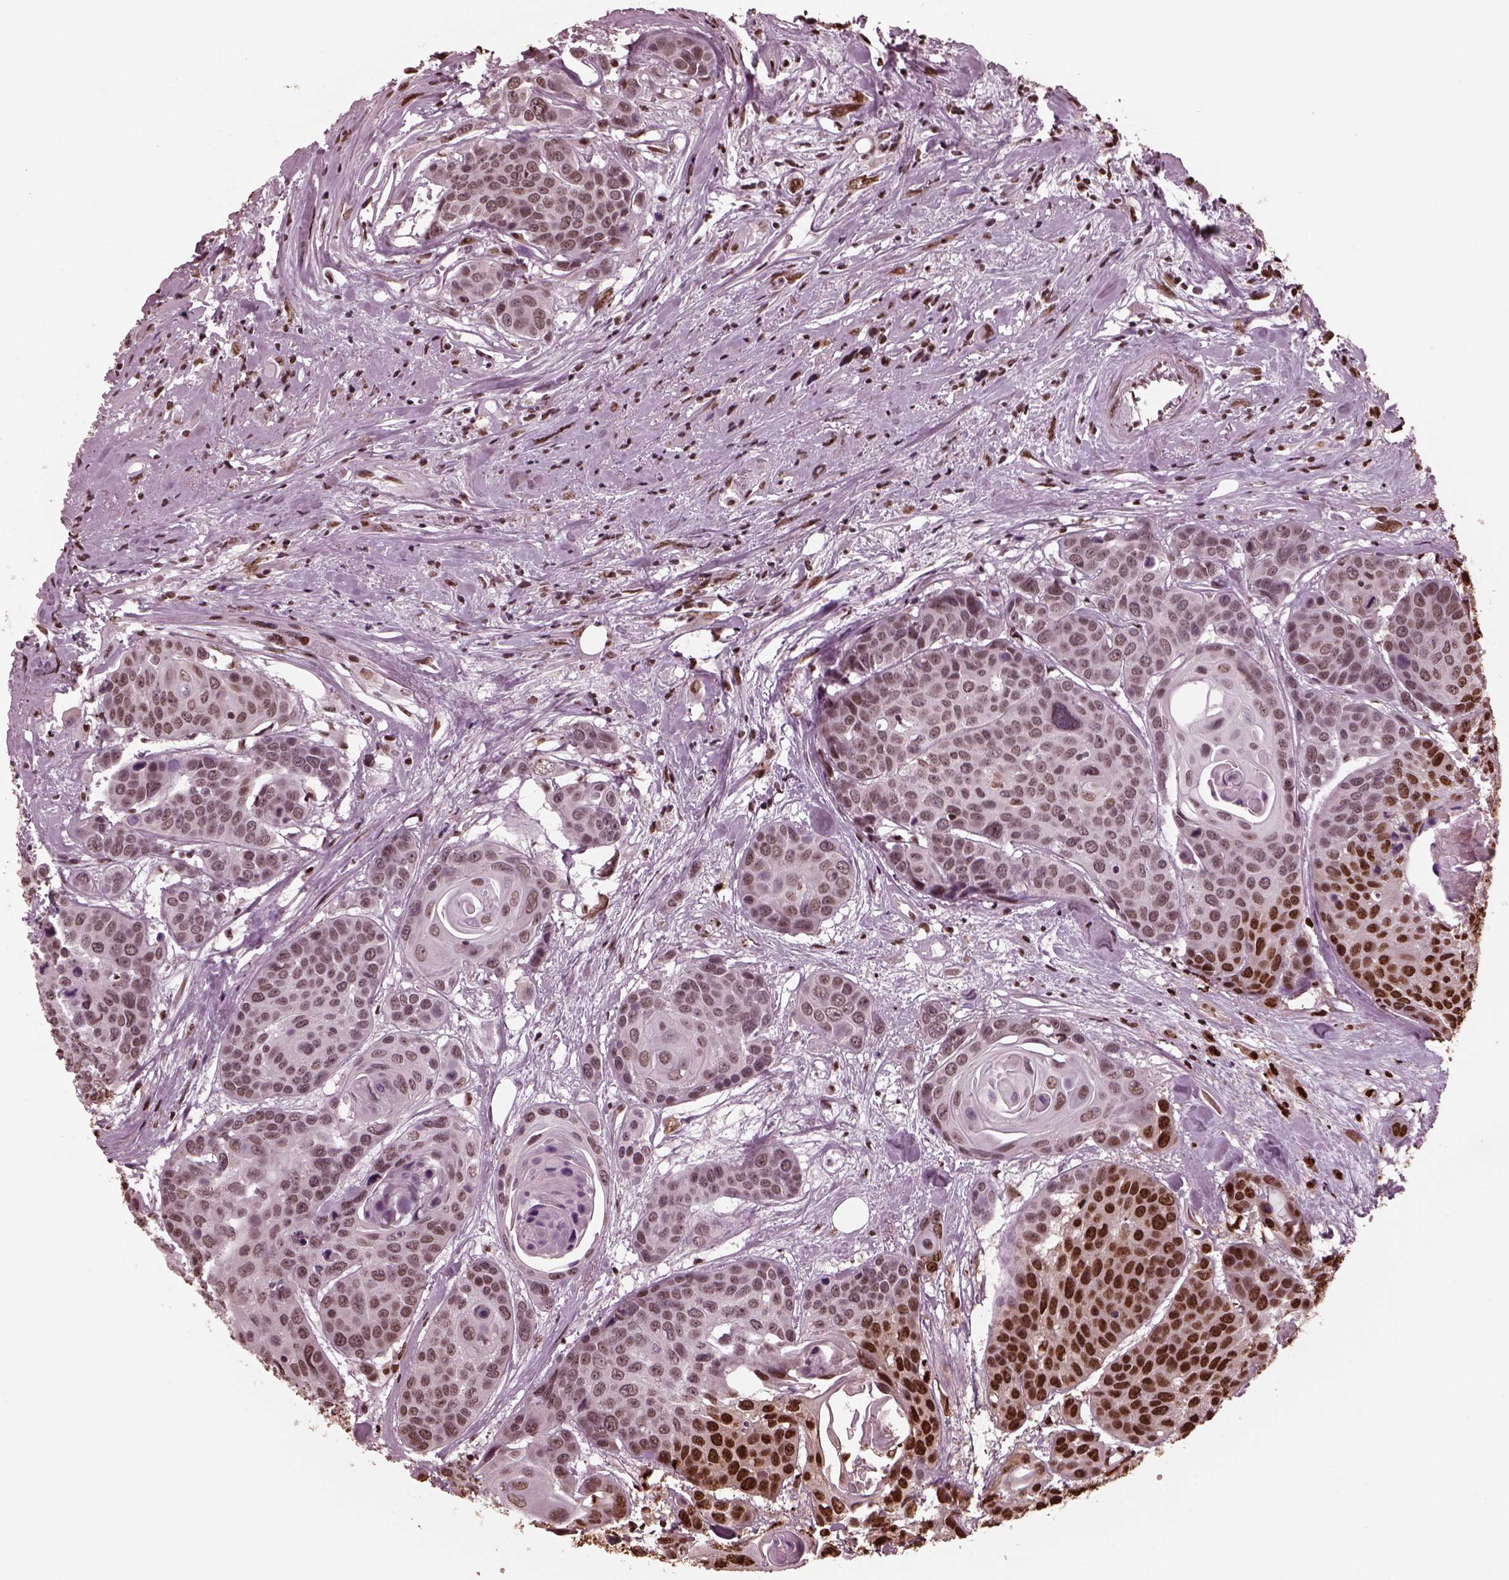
{"staining": {"intensity": "strong", "quantity": "<25%", "location": "nuclear"}, "tissue": "head and neck cancer", "cell_type": "Tumor cells", "image_type": "cancer", "snomed": [{"axis": "morphology", "description": "Squamous cell carcinoma, NOS"}, {"axis": "topography", "description": "Oral tissue"}, {"axis": "topography", "description": "Head-Neck"}], "caption": "Strong nuclear protein staining is present in about <25% of tumor cells in head and neck squamous cell carcinoma. (DAB = brown stain, brightfield microscopy at high magnification).", "gene": "NSD1", "patient": {"sex": "male", "age": 56}}